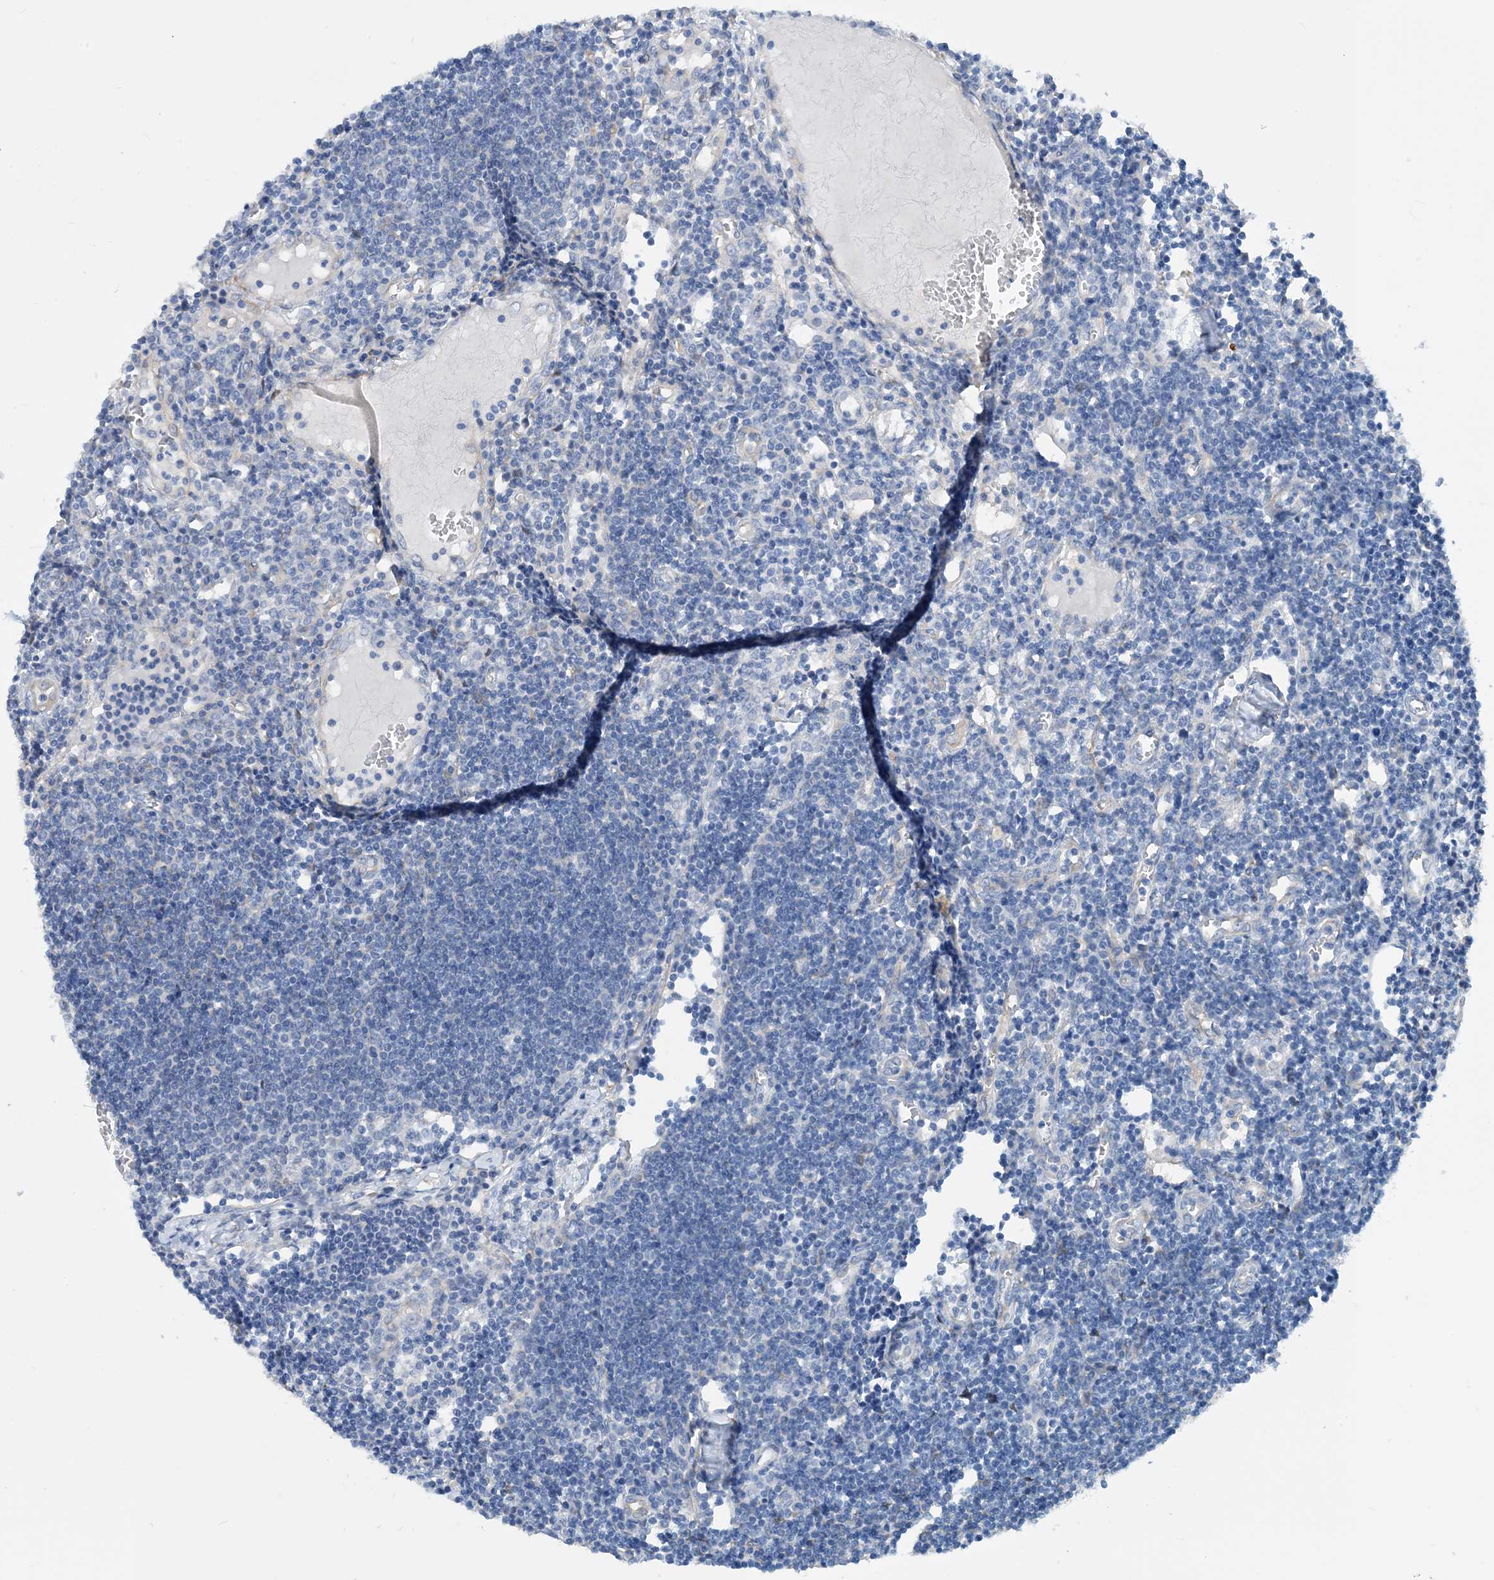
{"staining": {"intensity": "negative", "quantity": "none", "location": "none"}, "tissue": "lymph node", "cell_type": "Germinal center cells", "image_type": "normal", "snomed": [{"axis": "morphology", "description": "Normal tissue, NOS"}, {"axis": "morphology", "description": "Malignant melanoma, Metastatic site"}, {"axis": "topography", "description": "Lymph node"}], "caption": "This is a photomicrograph of immunohistochemistry (IHC) staining of benign lymph node, which shows no staining in germinal center cells.", "gene": "EIF2A", "patient": {"sex": "male", "age": 41}}